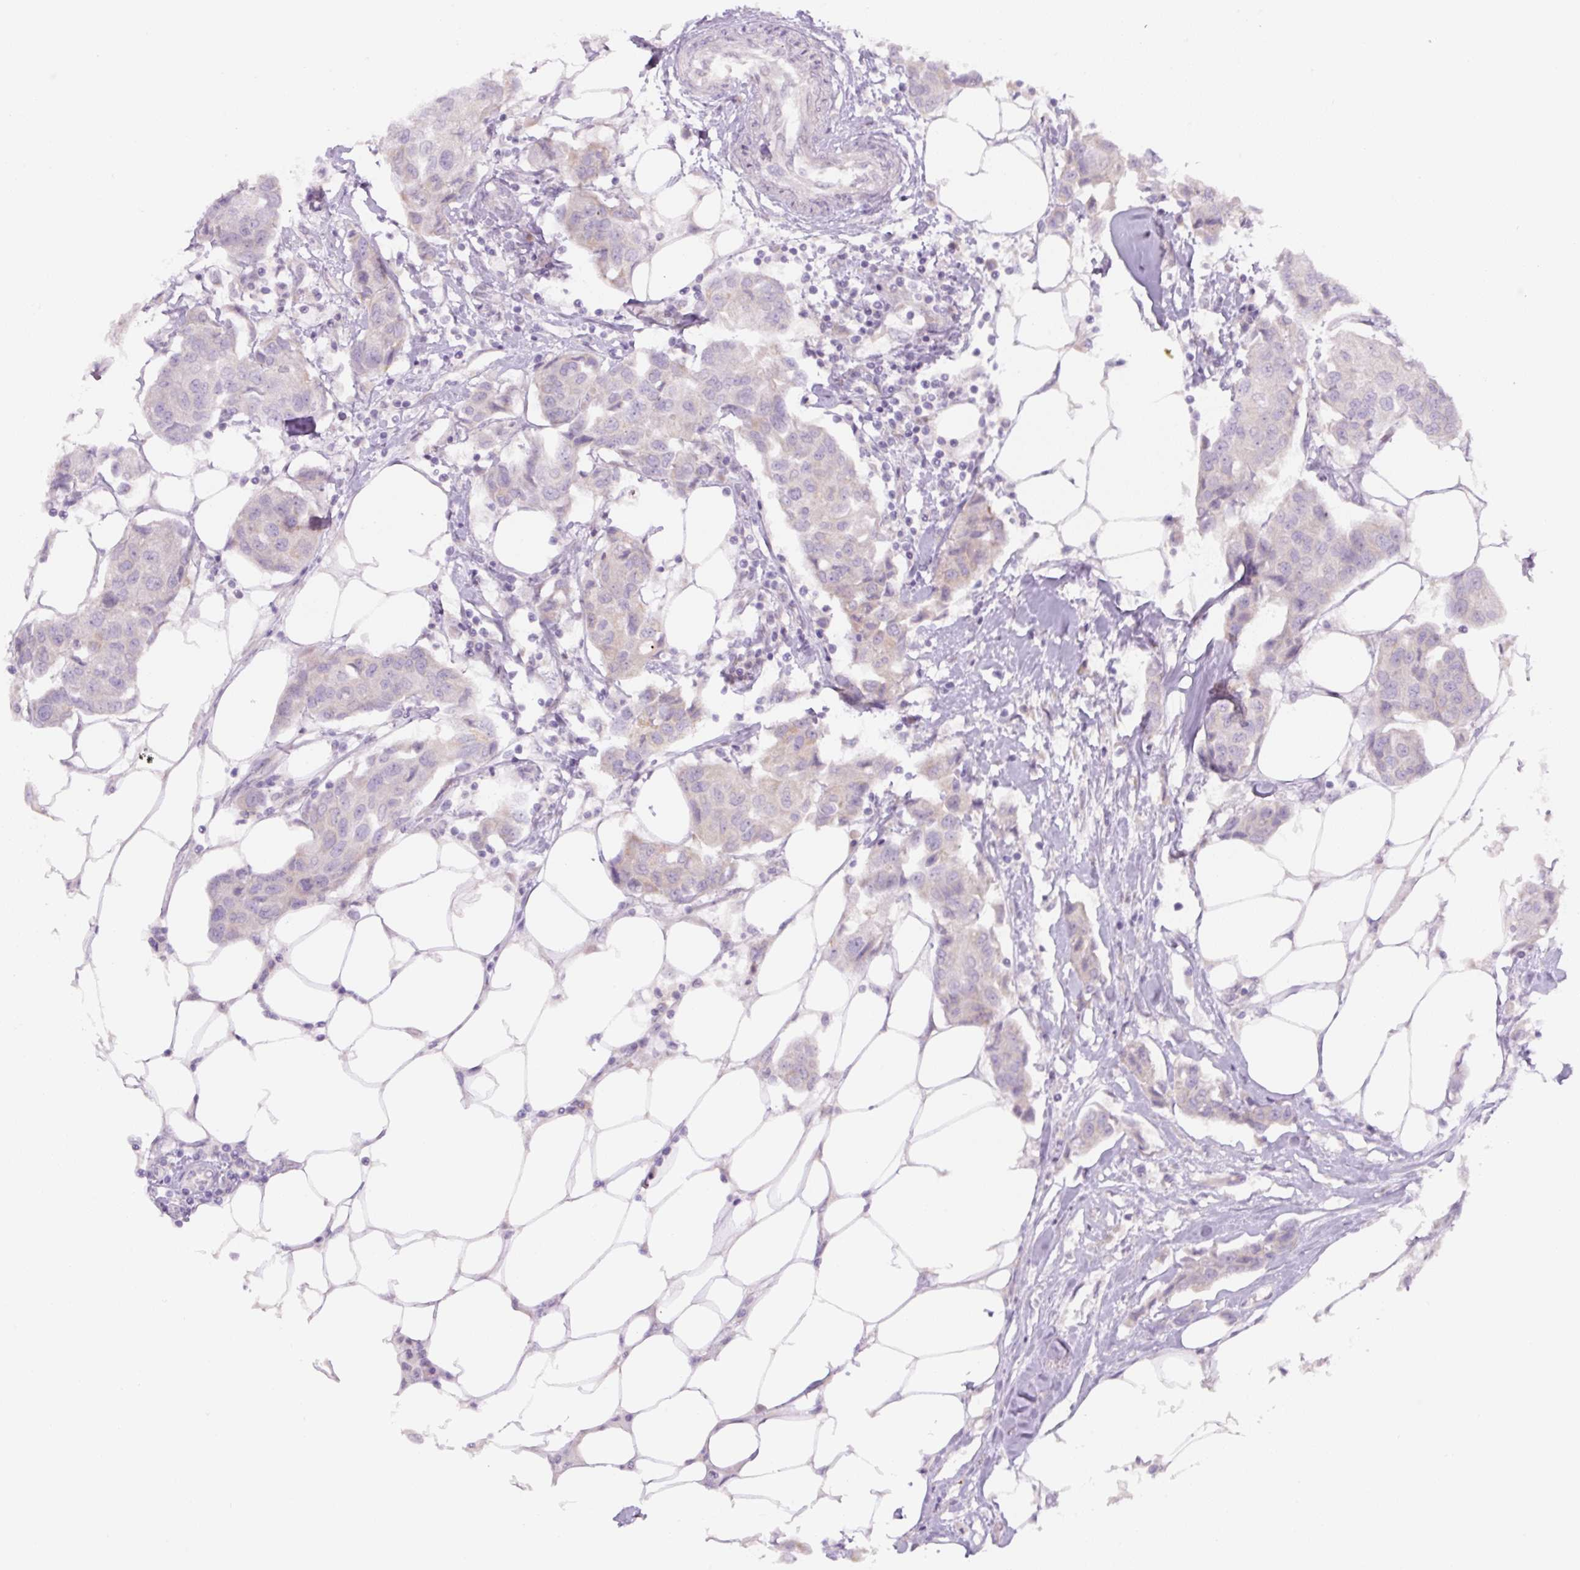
{"staining": {"intensity": "weak", "quantity": "25%-75%", "location": "cytoplasmic/membranous"}, "tissue": "breast cancer", "cell_type": "Tumor cells", "image_type": "cancer", "snomed": [{"axis": "morphology", "description": "Duct carcinoma"}, {"axis": "topography", "description": "Breast"}, {"axis": "topography", "description": "Lymph node"}], "caption": "Immunohistochemistry histopathology image of human breast cancer (invasive ductal carcinoma) stained for a protein (brown), which exhibits low levels of weak cytoplasmic/membranous staining in about 25%-75% of tumor cells.", "gene": "YIF1B", "patient": {"sex": "female", "age": 80}}